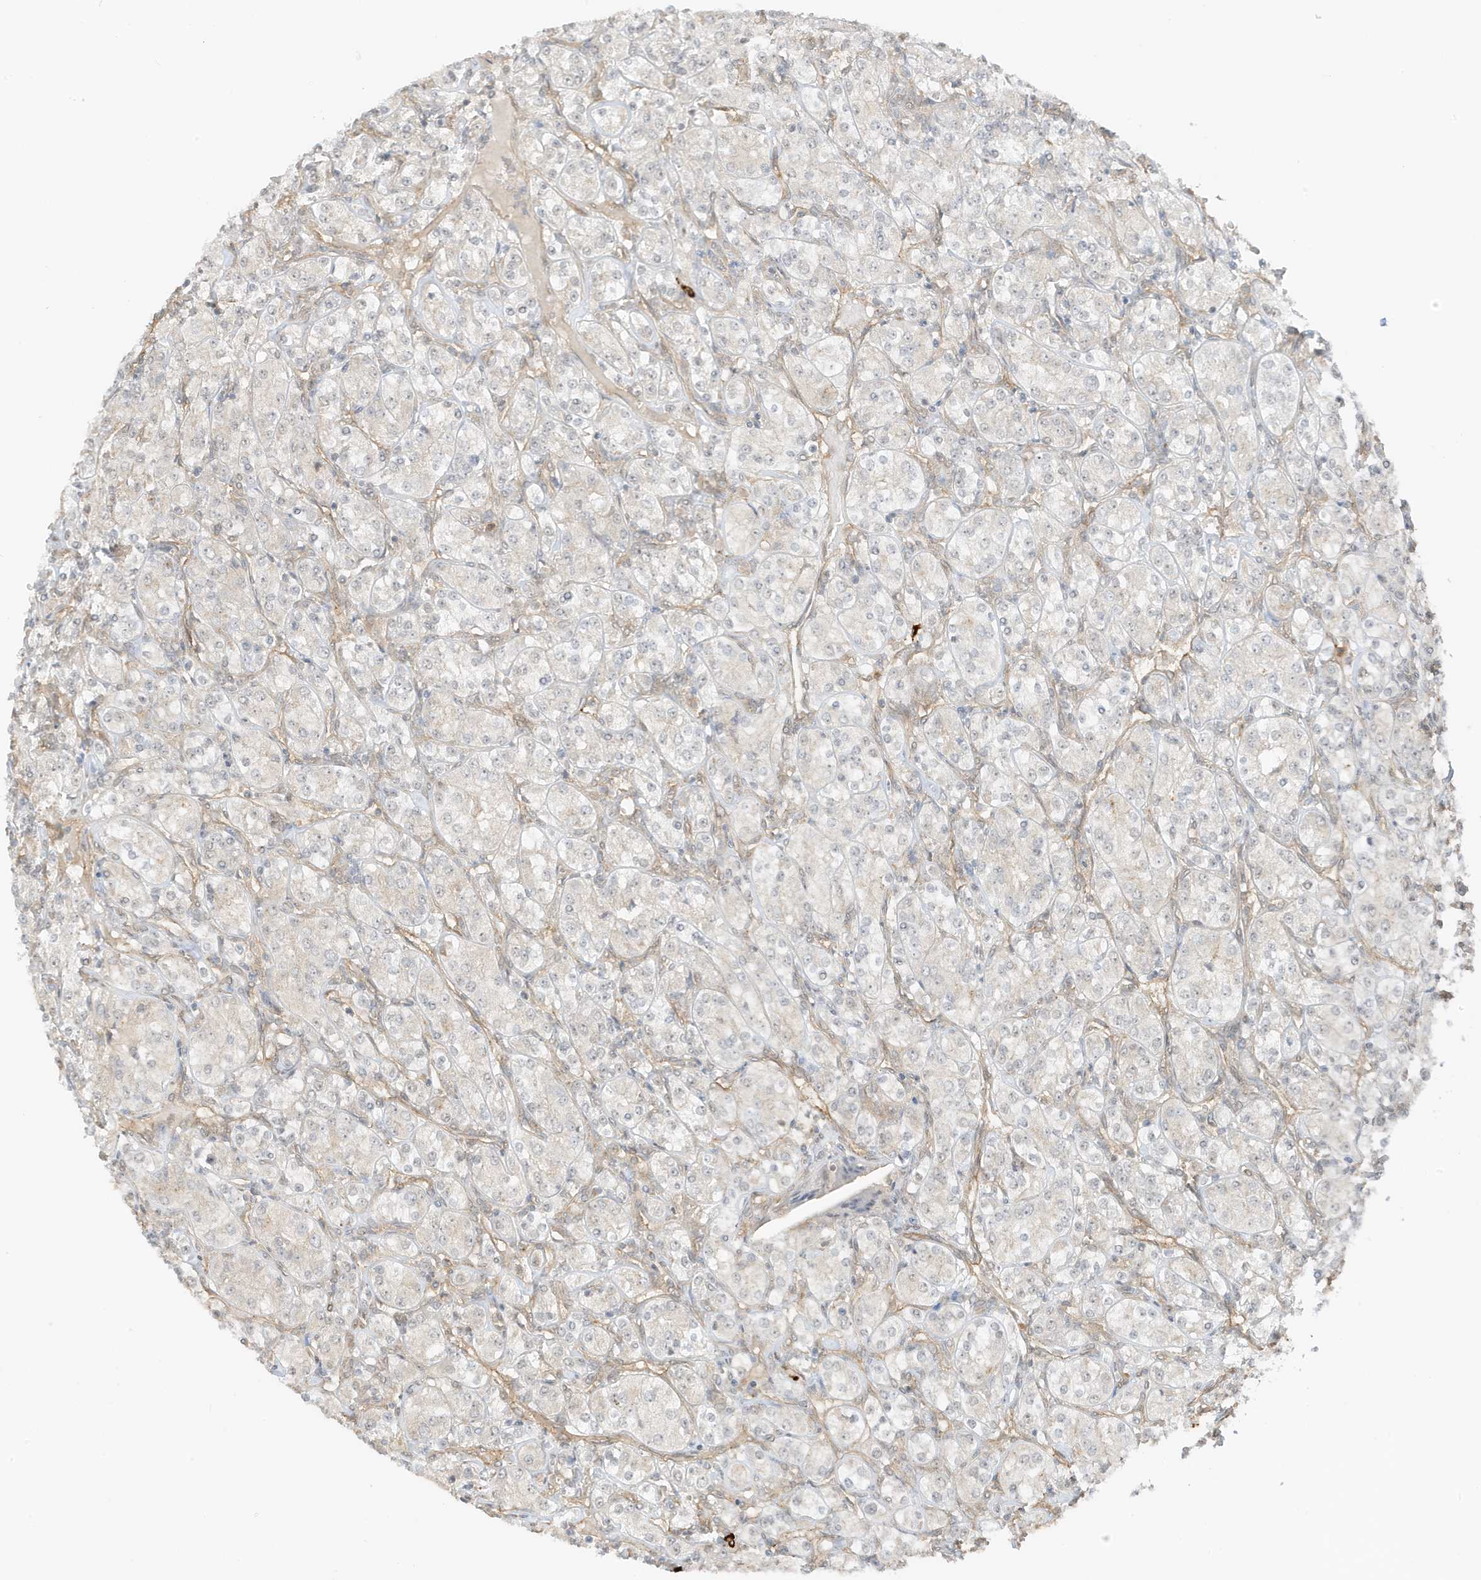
{"staining": {"intensity": "negative", "quantity": "none", "location": "none"}, "tissue": "renal cancer", "cell_type": "Tumor cells", "image_type": "cancer", "snomed": [{"axis": "morphology", "description": "Adenocarcinoma, NOS"}, {"axis": "topography", "description": "Kidney"}], "caption": "This is a photomicrograph of IHC staining of adenocarcinoma (renal), which shows no staining in tumor cells.", "gene": "UBAP2L", "patient": {"sex": "male", "age": 77}}